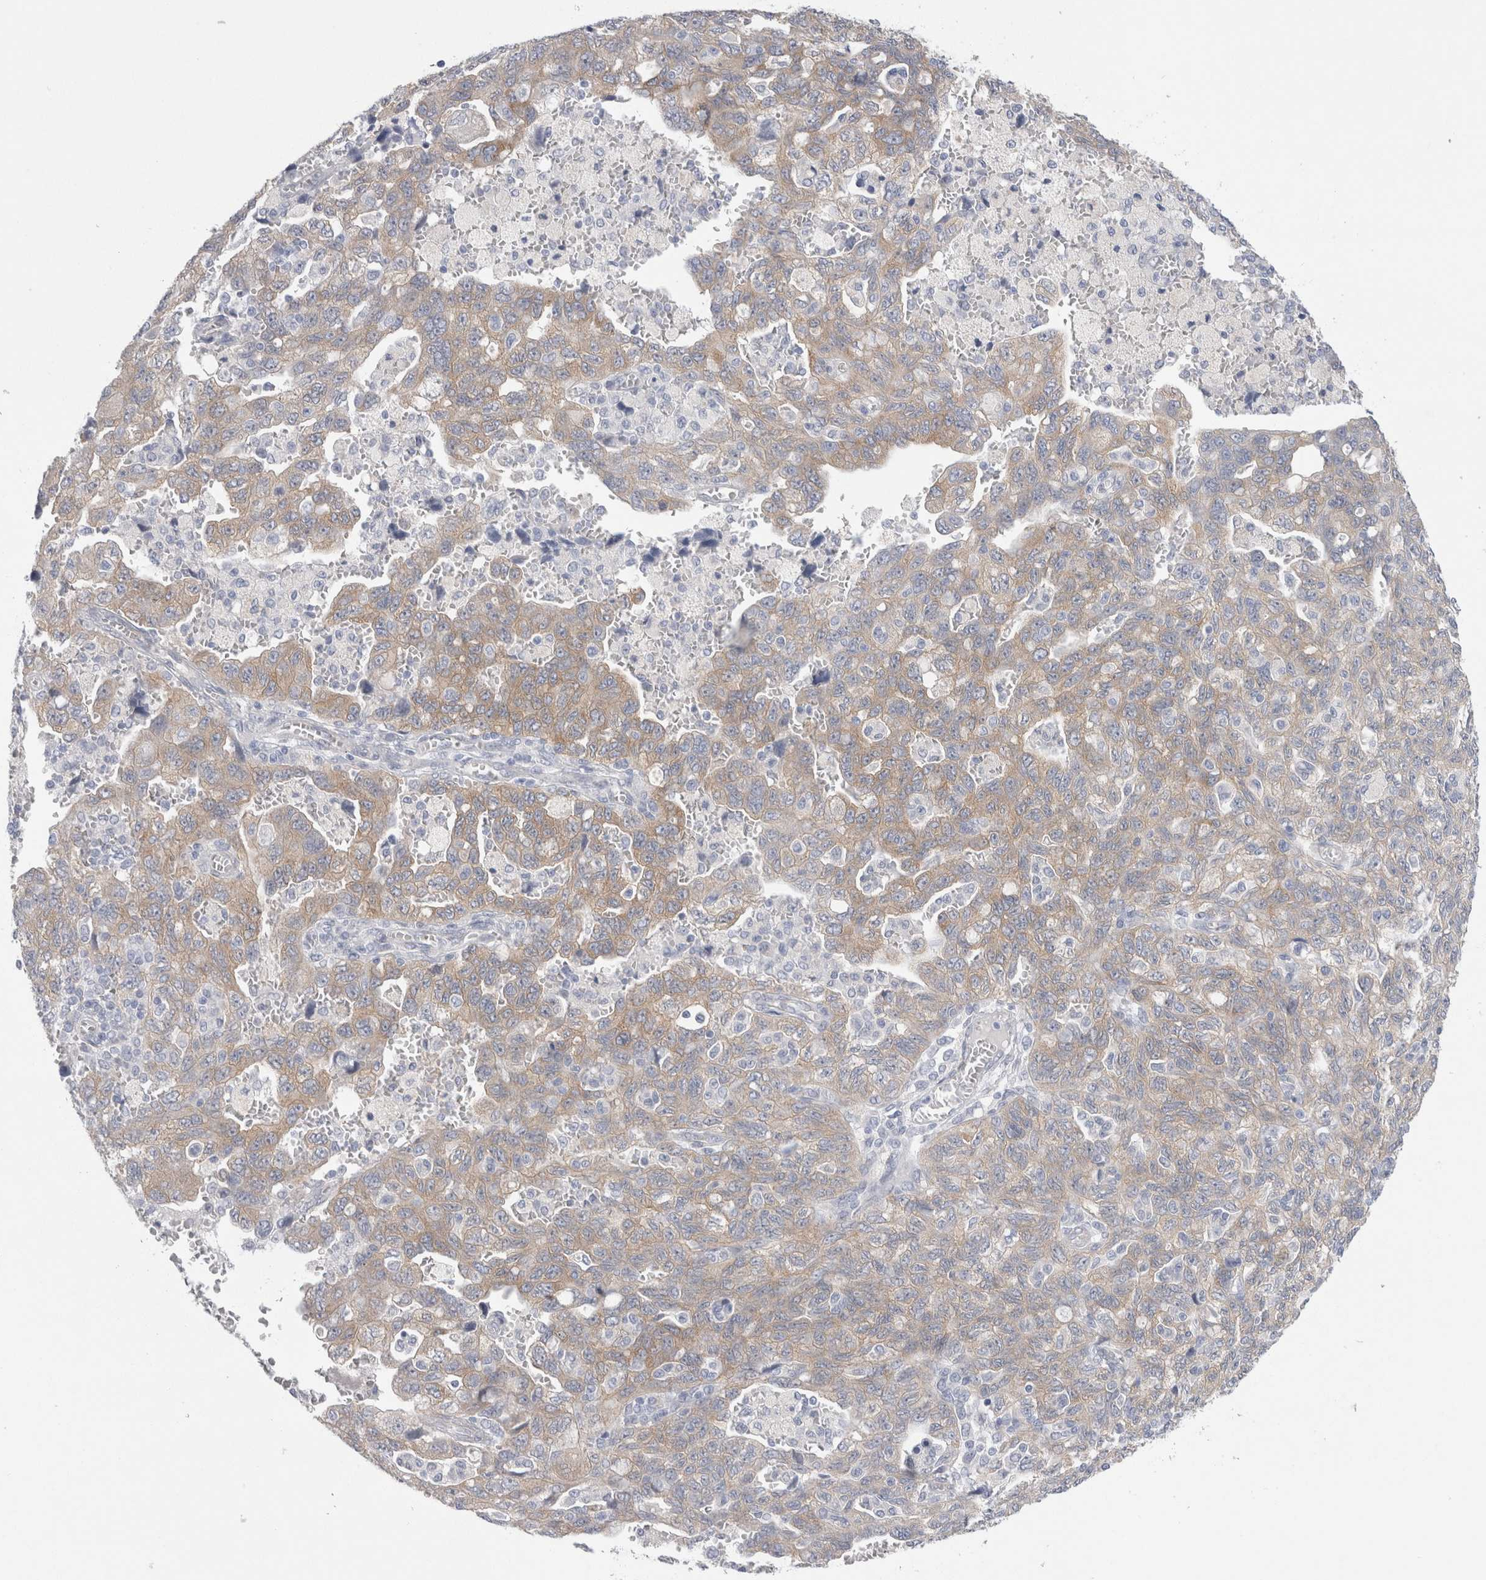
{"staining": {"intensity": "weak", "quantity": ">75%", "location": "cytoplasmic/membranous"}, "tissue": "ovarian cancer", "cell_type": "Tumor cells", "image_type": "cancer", "snomed": [{"axis": "morphology", "description": "Carcinoma, NOS"}, {"axis": "morphology", "description": "Cystadenocarcinoma, serous, NOS"}, {"axis": "topography", "description": "Ovary"}], "caption": "Brown immunohistochemical staining in carcinoma (ovarian) displays weak cytoplasmic/membranous positivity in approximately >75% of tumor cells.", "gene": "WIPF2", "patient": {"sex": "female", "age": 69}}